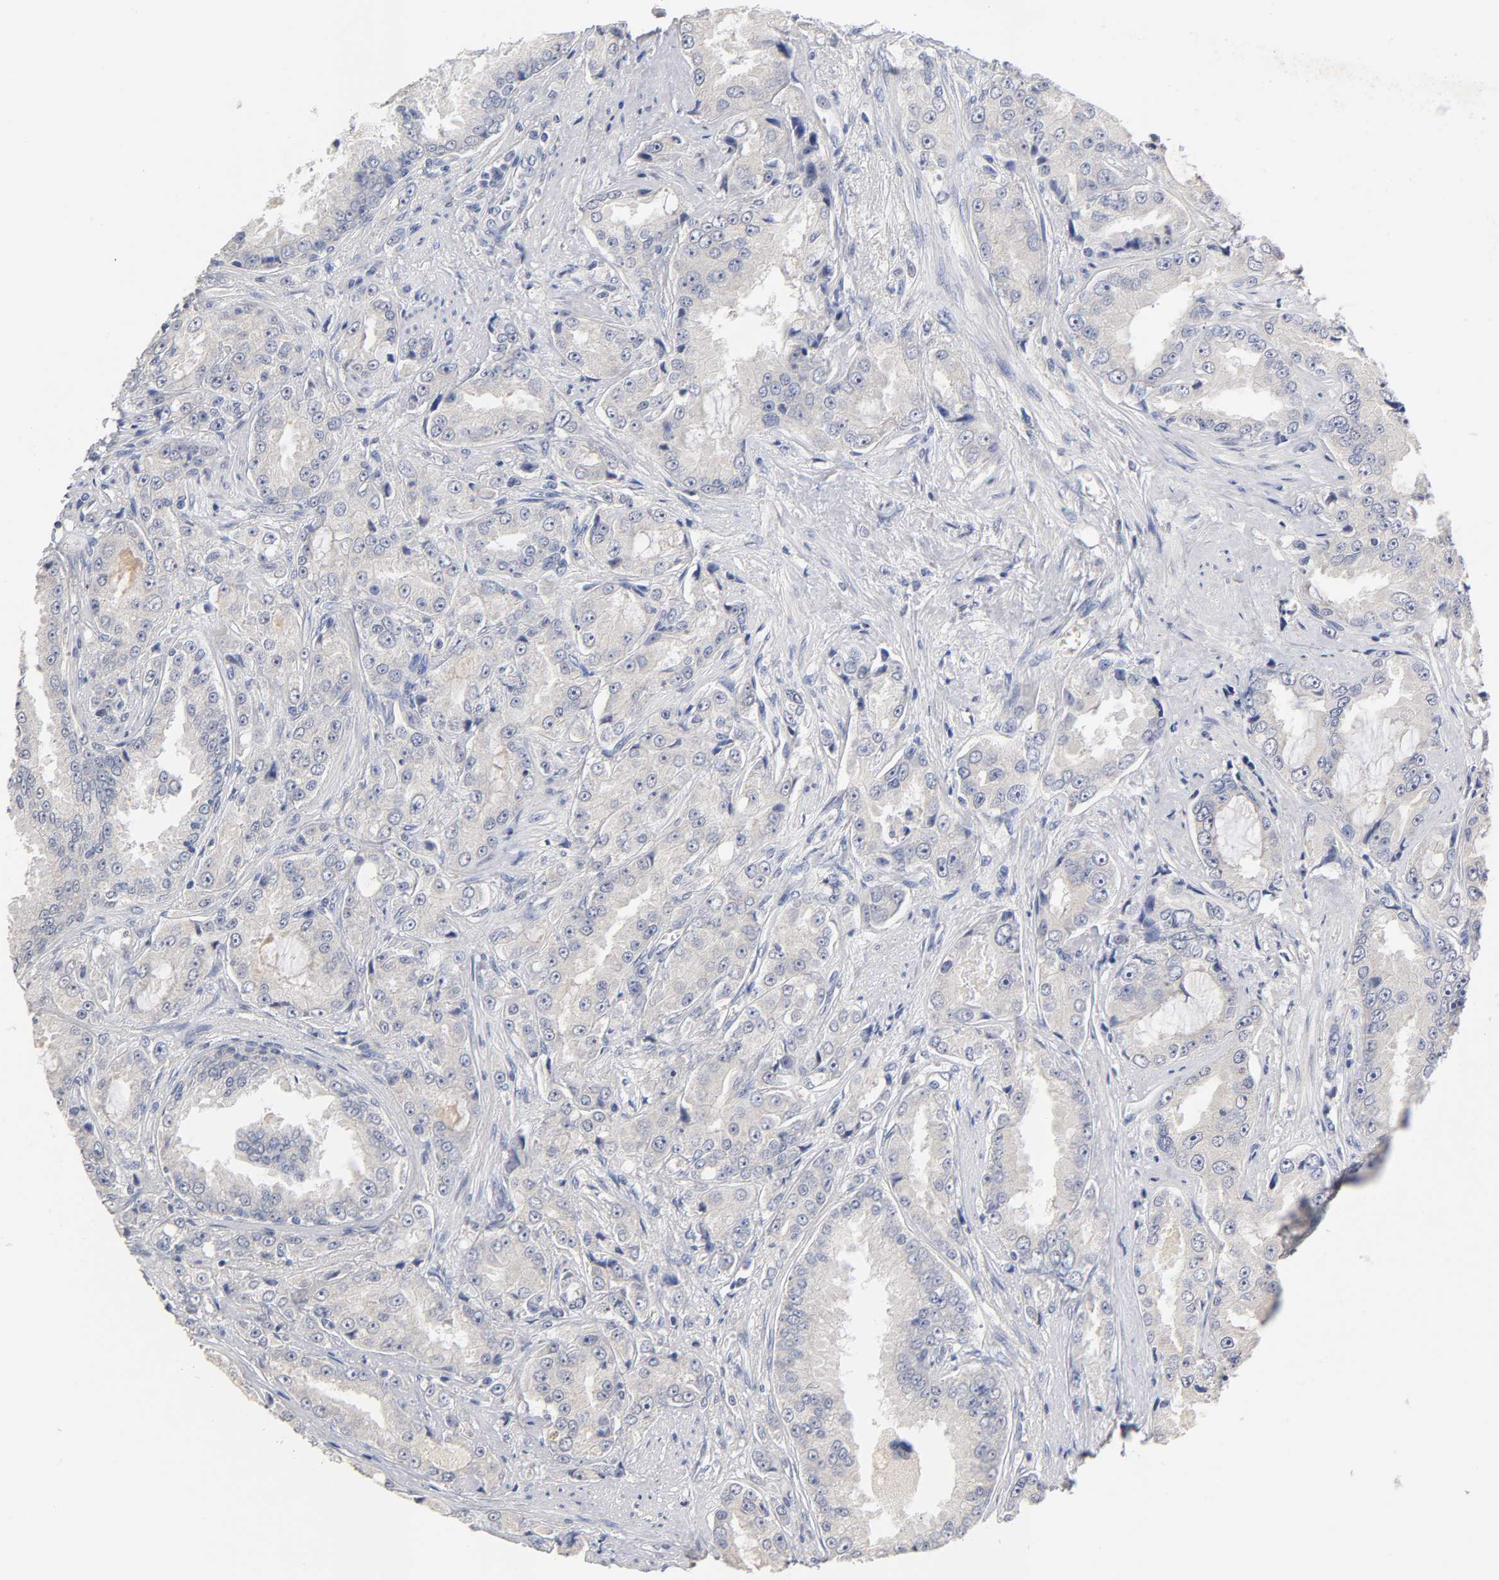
{"staining": {"intensity": "negative", "quantity": "none", "location": "none"}, "tissue": "prostate cancer", "cell_type": "Tumor cells", "image_type": "cancer", "snomed": [{"axis": "morphology", "description": "Adenocarcinoma, High grade"}, {"axis": "topography", "description": "Prostate"}], "caption": "This histopathology image is of prostate cancer (high-grade adenocarcinoma) stained with IHC to label a protein in brown with the nuclei are counter-stained blue. There is no expression in tumor cells.", "gene": "OVOL1", "patient": {"sex": "male", "age": 73}}